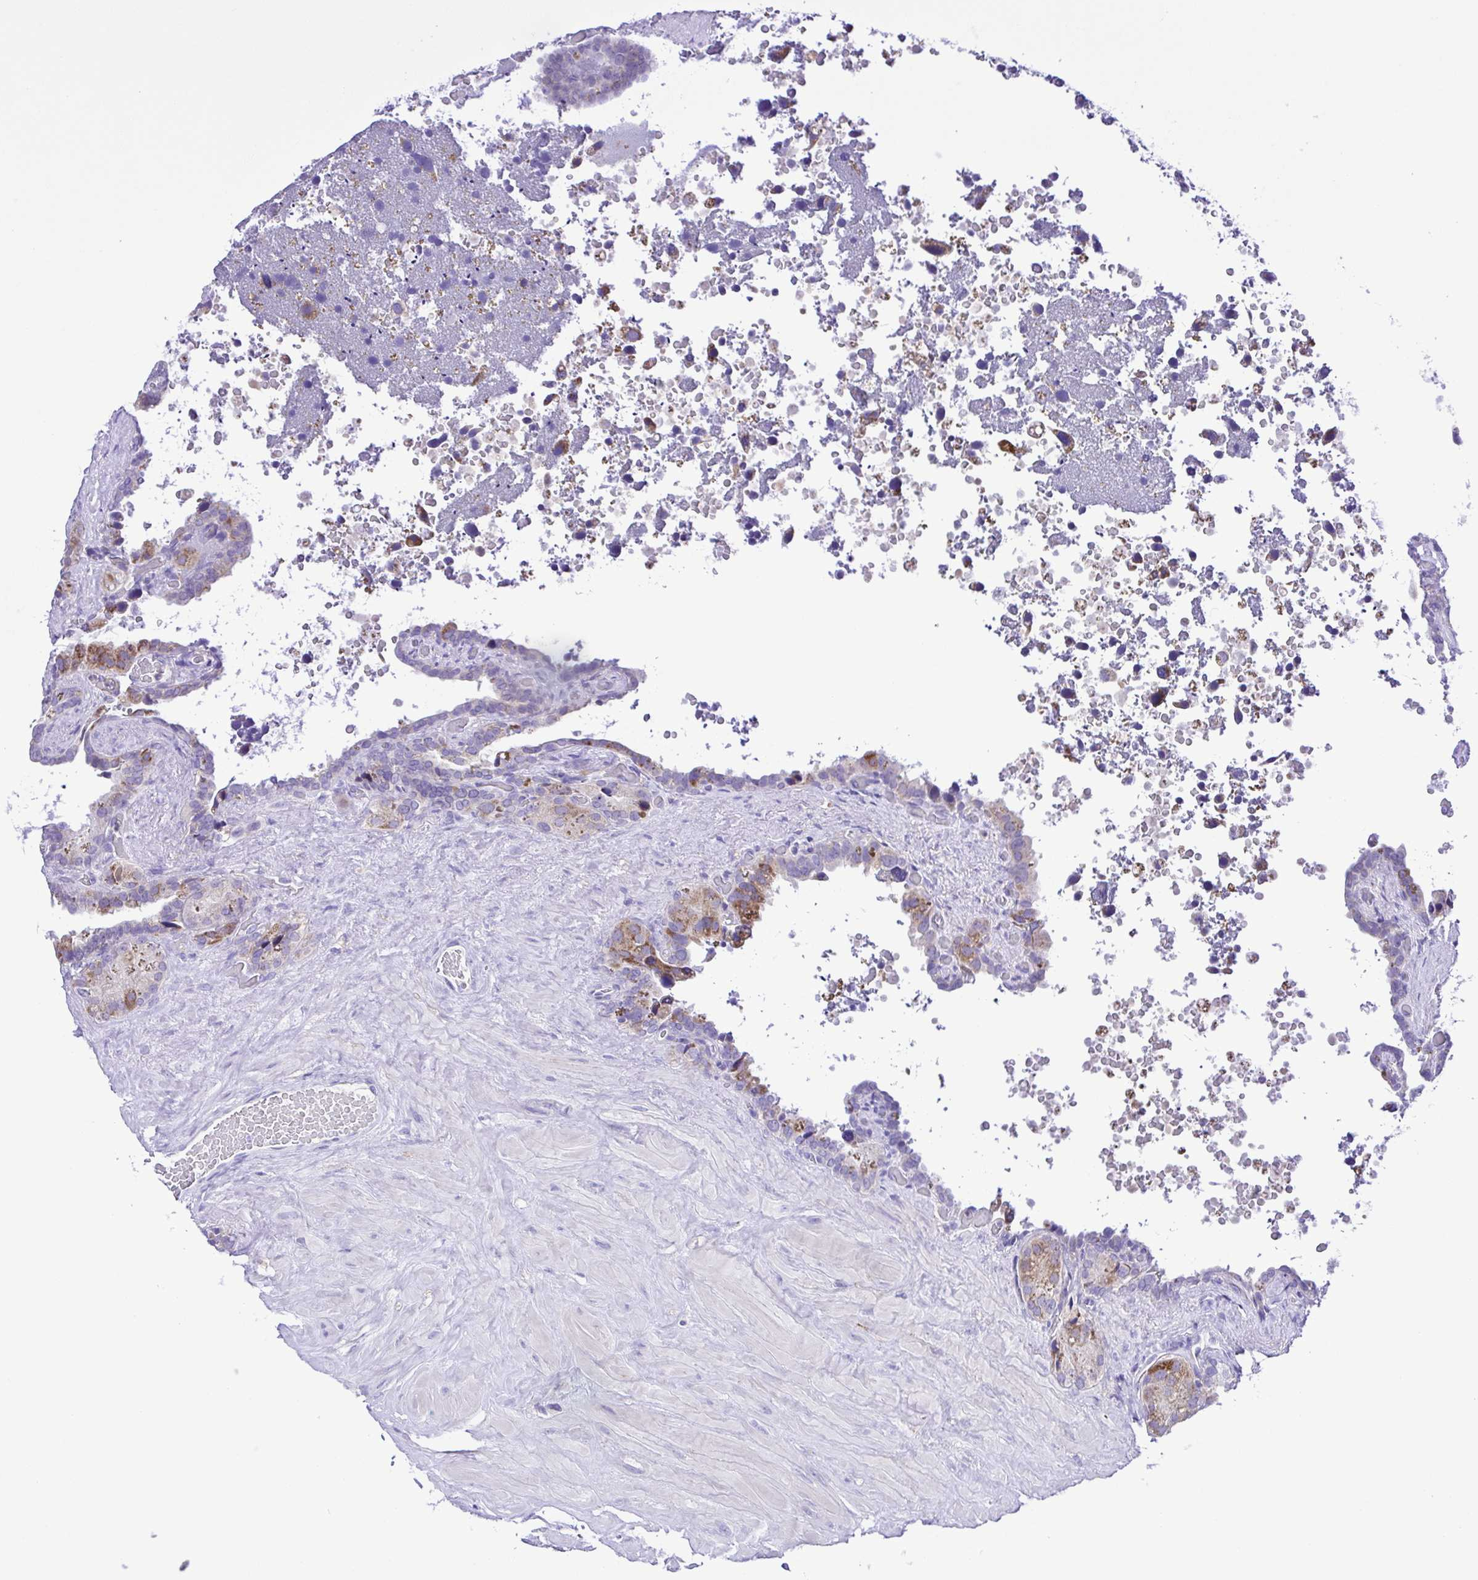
{"staining": {"intensity": "moderate", "quantity": "<25%", "location": "cytoplasmic/membranous"}, "tissue": "seminal vesicle", "cell_type": "Glandular cells", "image_type": "normal", "snomed": [{"axis": "morphology", "description": "Normal tissue, NOS"}, {"axis": "topography", "description": "Seminal veicle"}], "caption": "Human seminal vesicle stained for a protein (brown) shows moderate cytoplasmic/membranous positive positivity in about <25% of glandular cells.", "gene": "SYT1", "patient": {"sex": "male", "age": 60}}